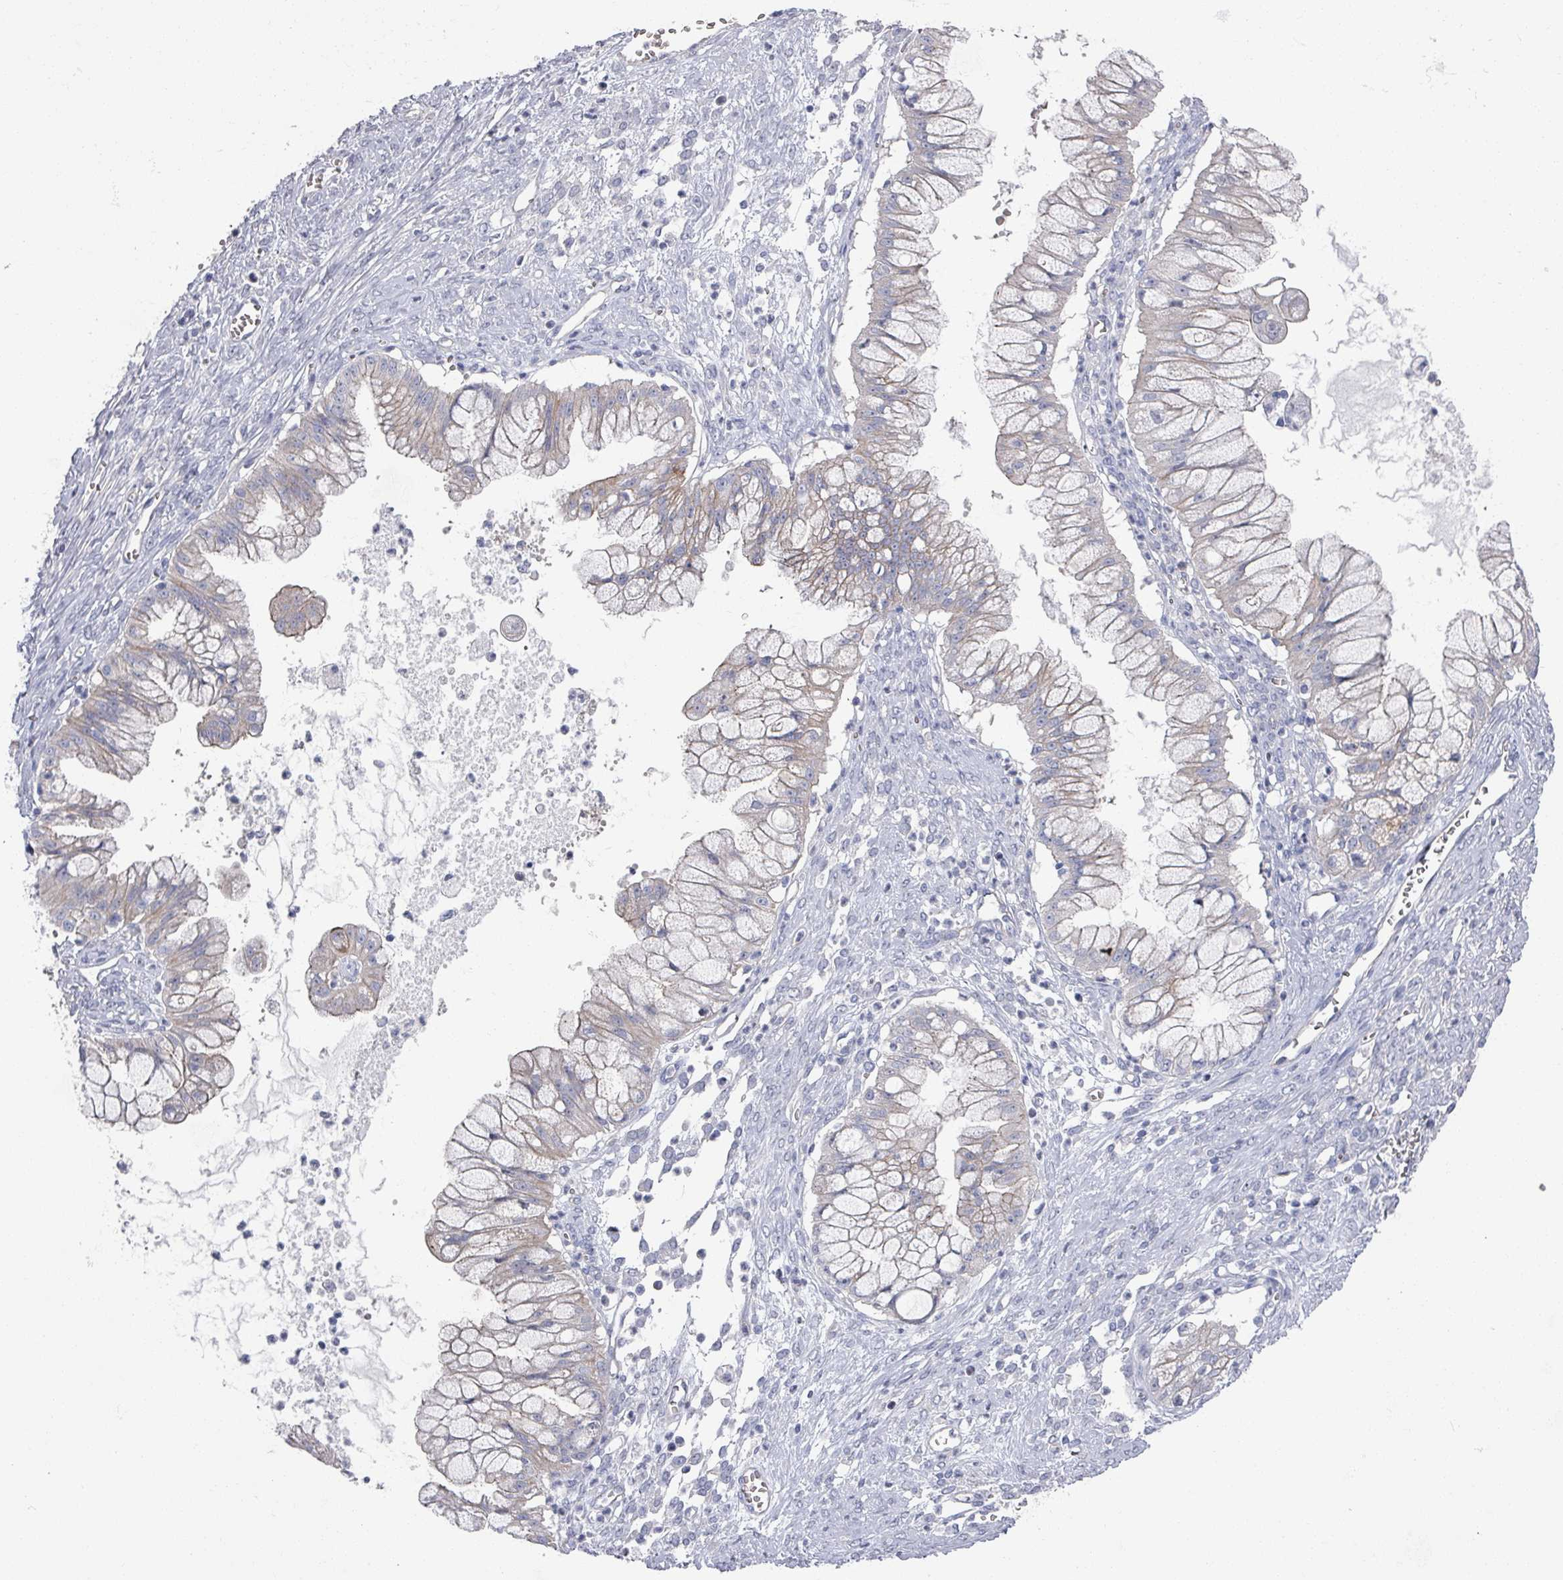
{"staining": {"intensity": "weak", "quantity": "25%-75%", "location": "cytoplasmic/membranous"}, "tissue": "ovarian cancer", "cell_type": "Tumor cells", "image_type": "cancer", "snomed": [{"axis": "morphology", "description": "Cystadenocarcinoma, mucinous, NOS"}, {"axis": "topography", "description": "Ovary"}], "caption": "Protein staining reveals weak cytoplasmic/membranous staining in approximately 25%-75% of tumor cells in ovarian cancer (mucinous cystadenocarcinoma).", "gene": "EFL1", "patient": {"sex": "female", "age": 70}}